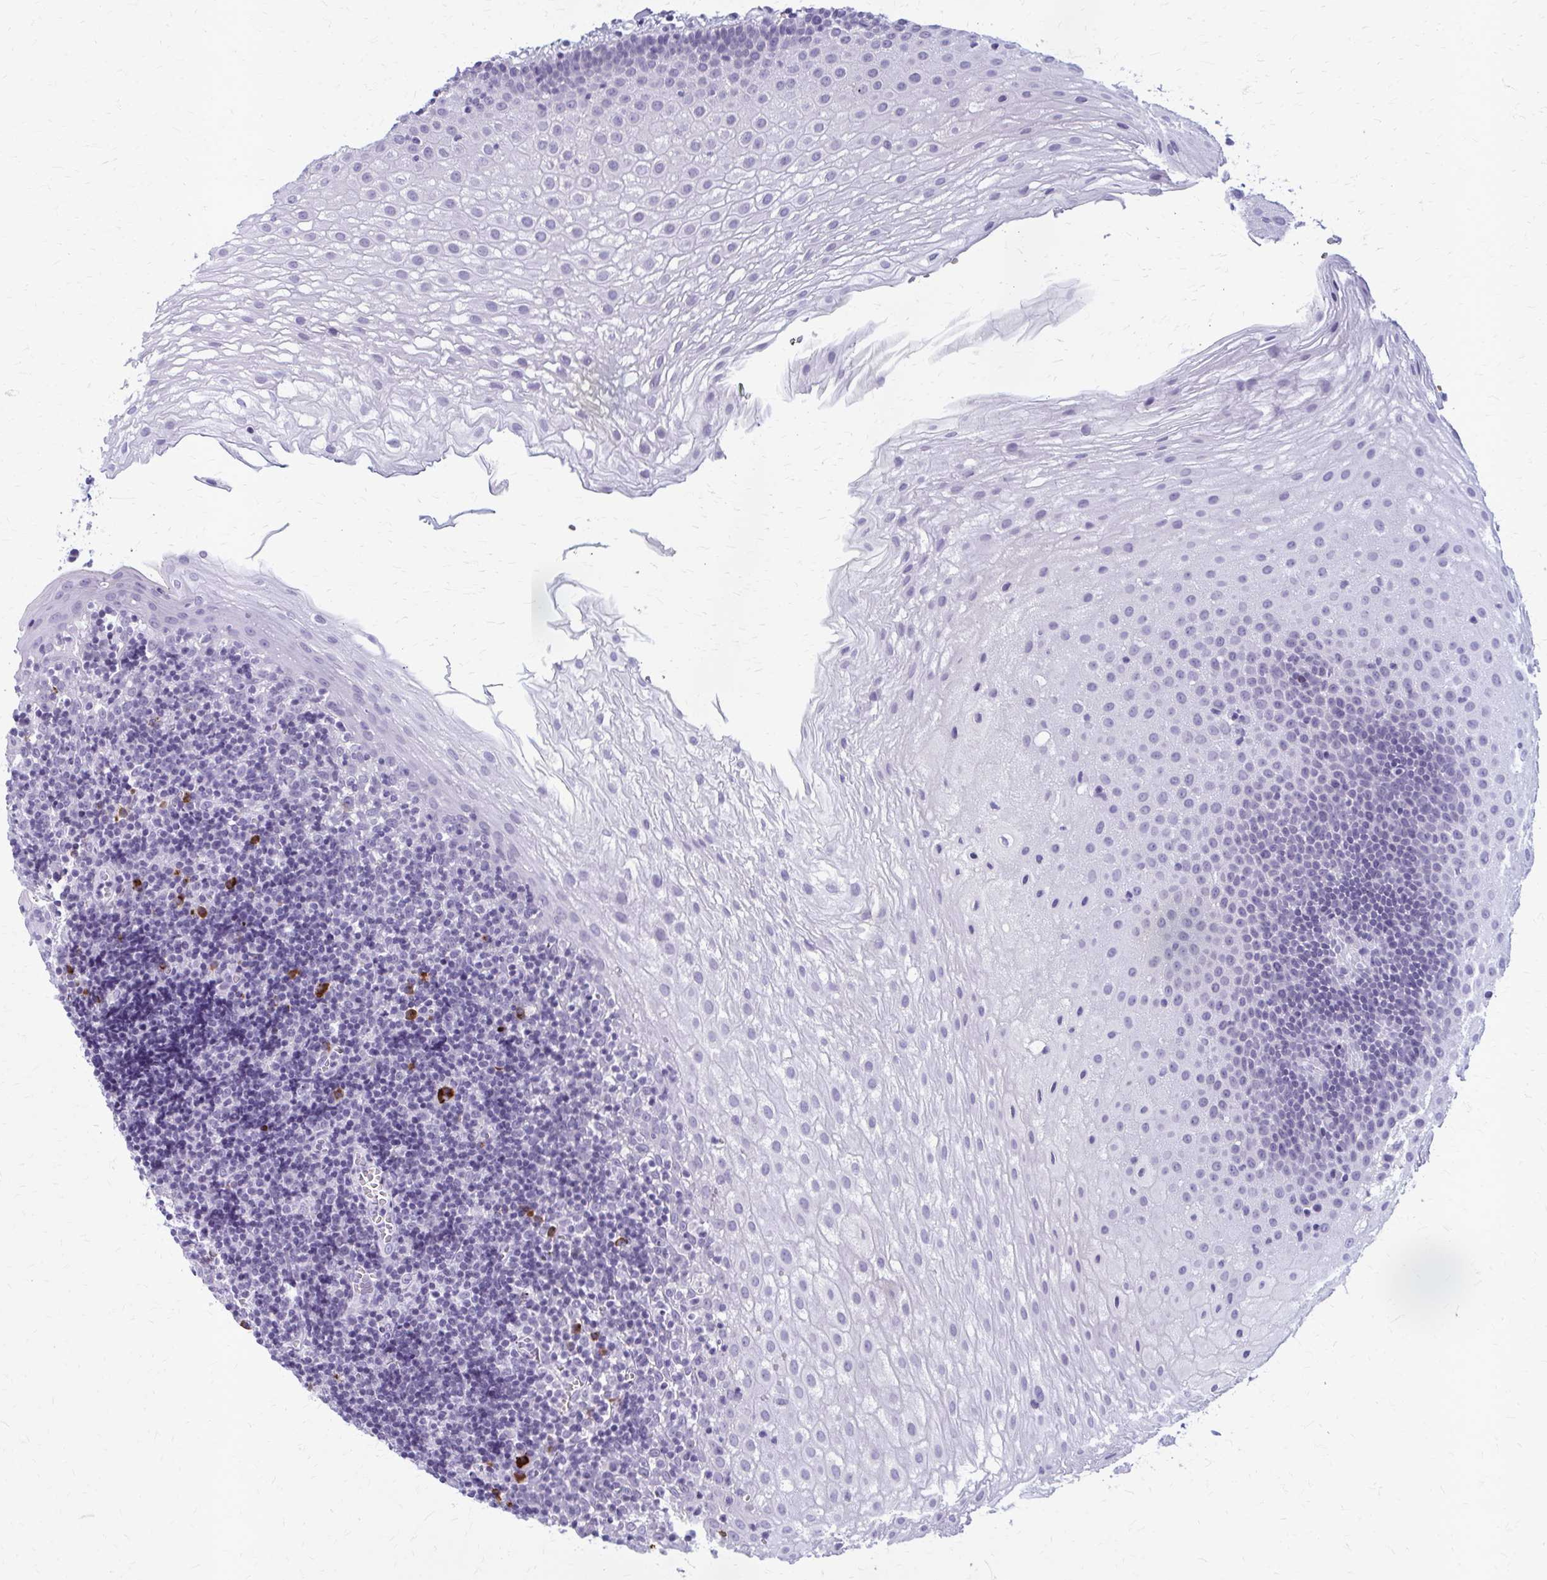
{"staining": {"intensity": "negative", "quantity": "none", "location": "none"}, "tissue": "oral mucosa", "cell_type": "Squamous epithelial cells", "image_type": "normal", "snomed": [{"axis": "morphology", "description": "Normal tissue, NOS"}, {"axis": "morphology", "description": "Squamous cell carcinoma, NOS"}, {"axis": "topography", "description": "Oral tissue"}, {"axis": "topography", "description": "Head-Neck"}], "caption": "Histopathology image shows no significant protein expression in squamous epithelial cells of benign oral mucosa.", "gene": "ZDHHC7", "patient": {"sex": "male", "age": 58}}